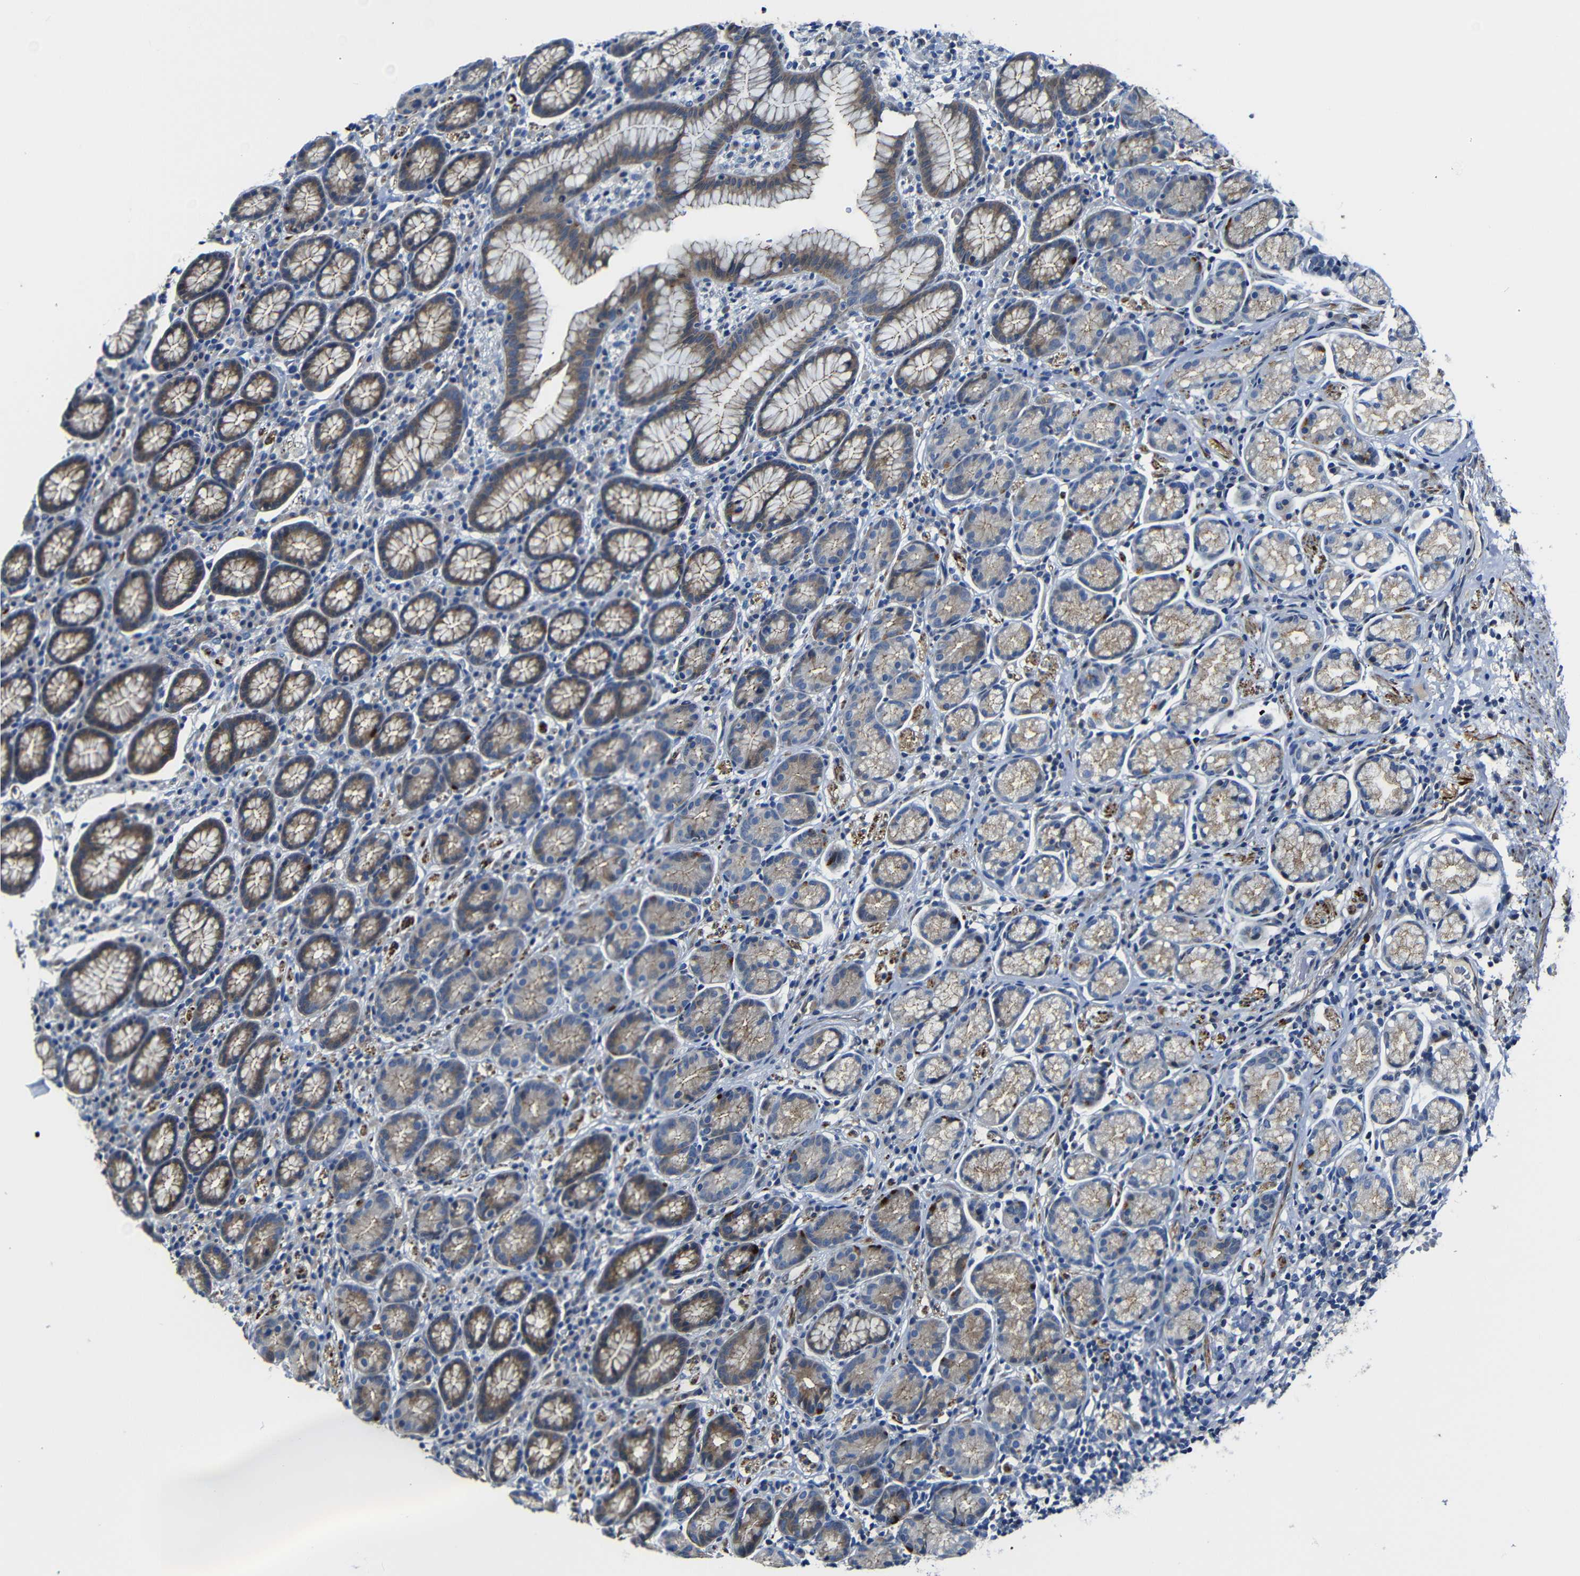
{"staining": {"intensity": "moderate", "quantity": "<25%", "location": "cytoplasmic/membranous"}, "tissue": "stomach", "cell_type": "Glandular cells", "image_type": "normal", "snomed": [{"axis": "morphology", "description": "Normal tissue, NOS"}, {"axis": "topography", "description": "Stomach, lower"}], "caption": "Moderate cytoplasmic/membranous expression for a protein is present in approximately <25% of glandular cells of unremarkable stomach using immunohistochemistry (IHC).", "gene": "AFDN", "patient": {"sex": "male", "age": 52}}